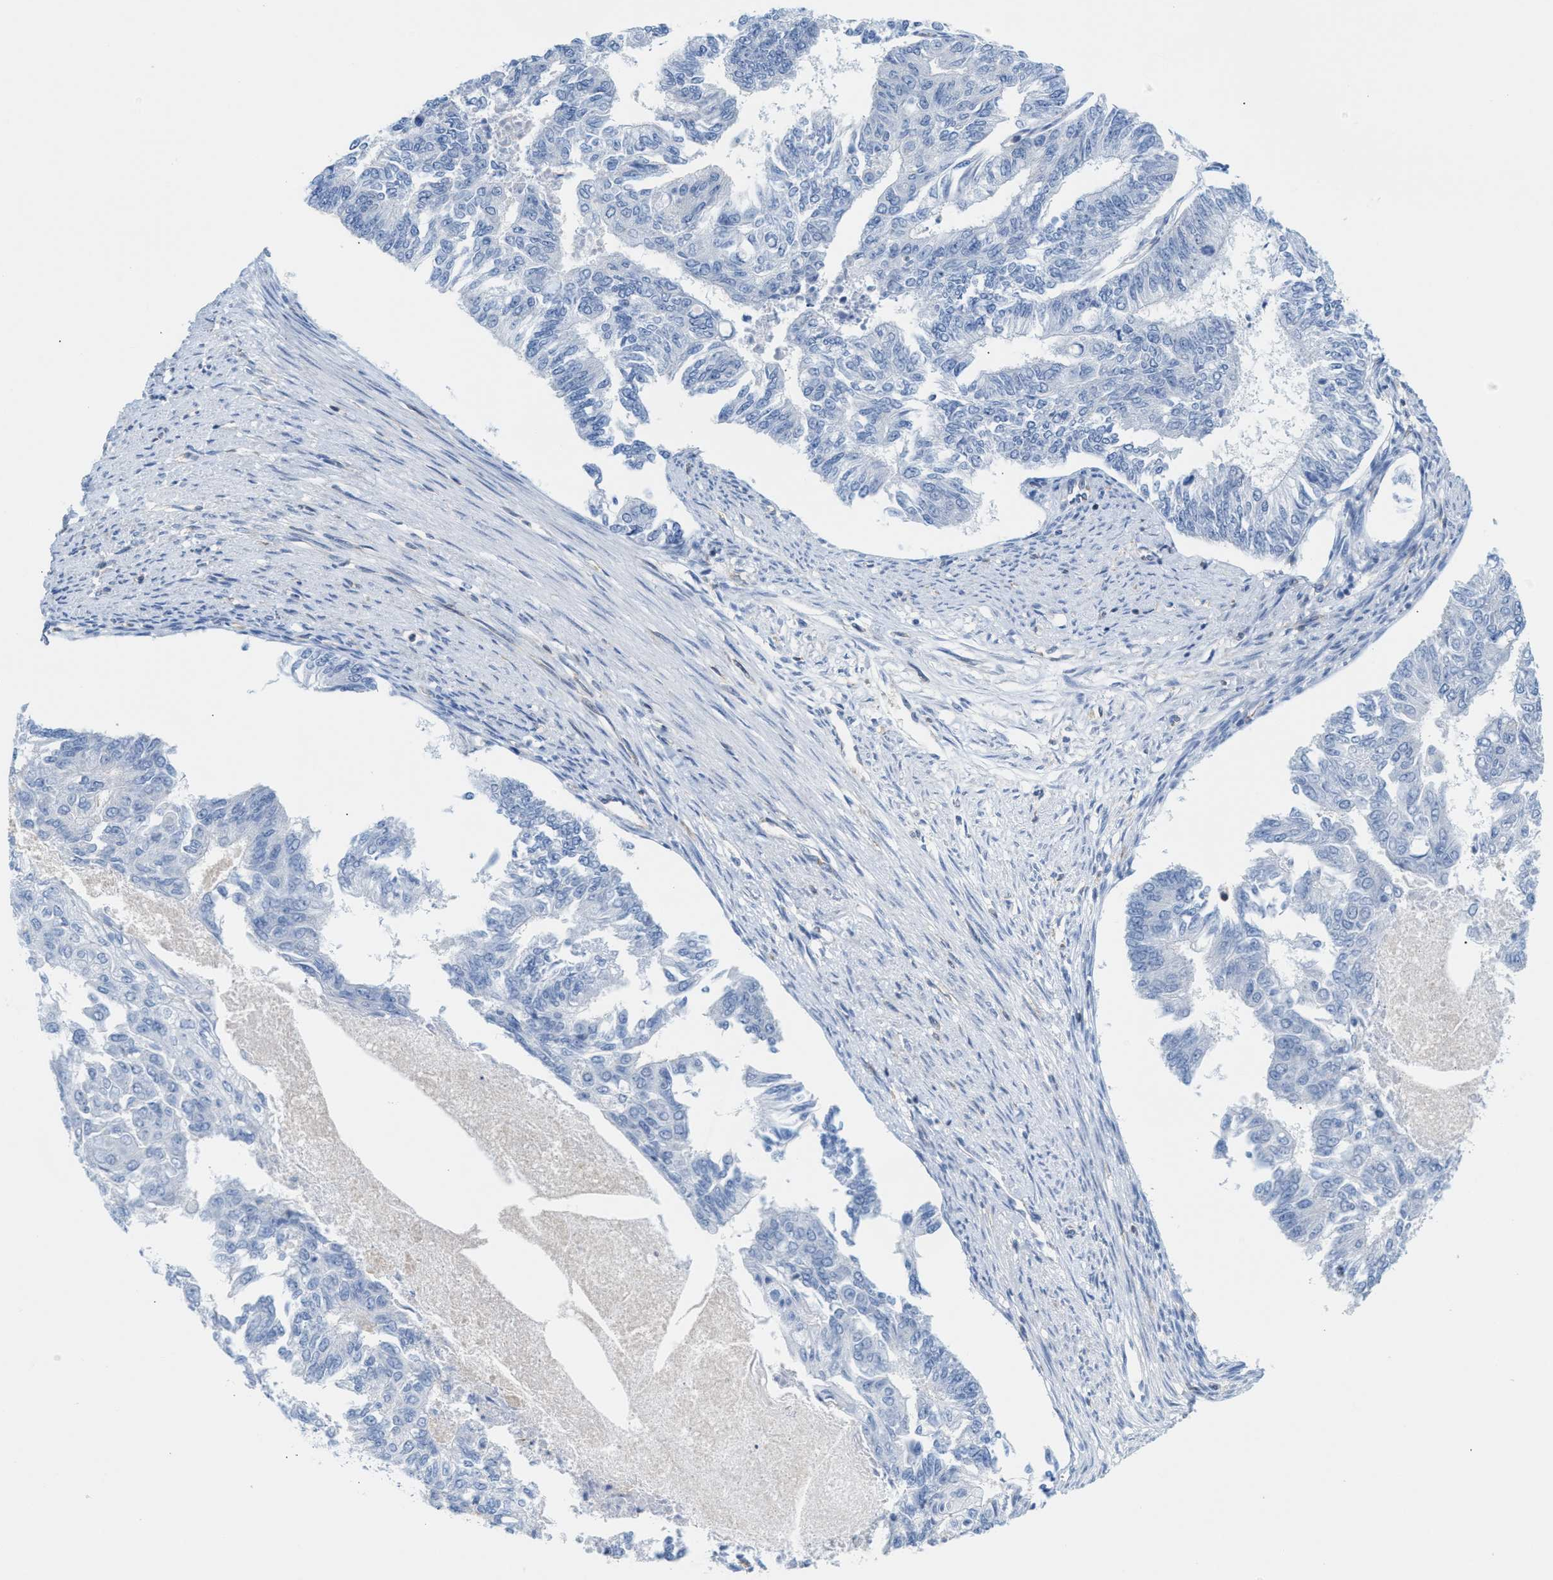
{"staining": {"intensity": "negative", "quantity": "none", "location": "none"}, "tissue": "endometrial cancer", "cell_type": "Tumor cells", "image_type": "cancer", "snomed": [{"axis": "morphology", "description": "Adenocarcinoma, NOS"}, {"axis": "topography", "description": "Endometrium"}], "caption": "DAB (3,3'-diaminobenzidine) immunohistochemical staining of adenocarcinoma (endometrial) reveals no significant positivity in tumor cells. The staining was performed using DAB (3,3'-diaminobenzidine) to visualize the protein expression in brown, while the nuclei were stained in blue with hematoxylin (Magnification: 20x).", "gene": "IL16", "patient": {"sex": "female", "age": 32}}